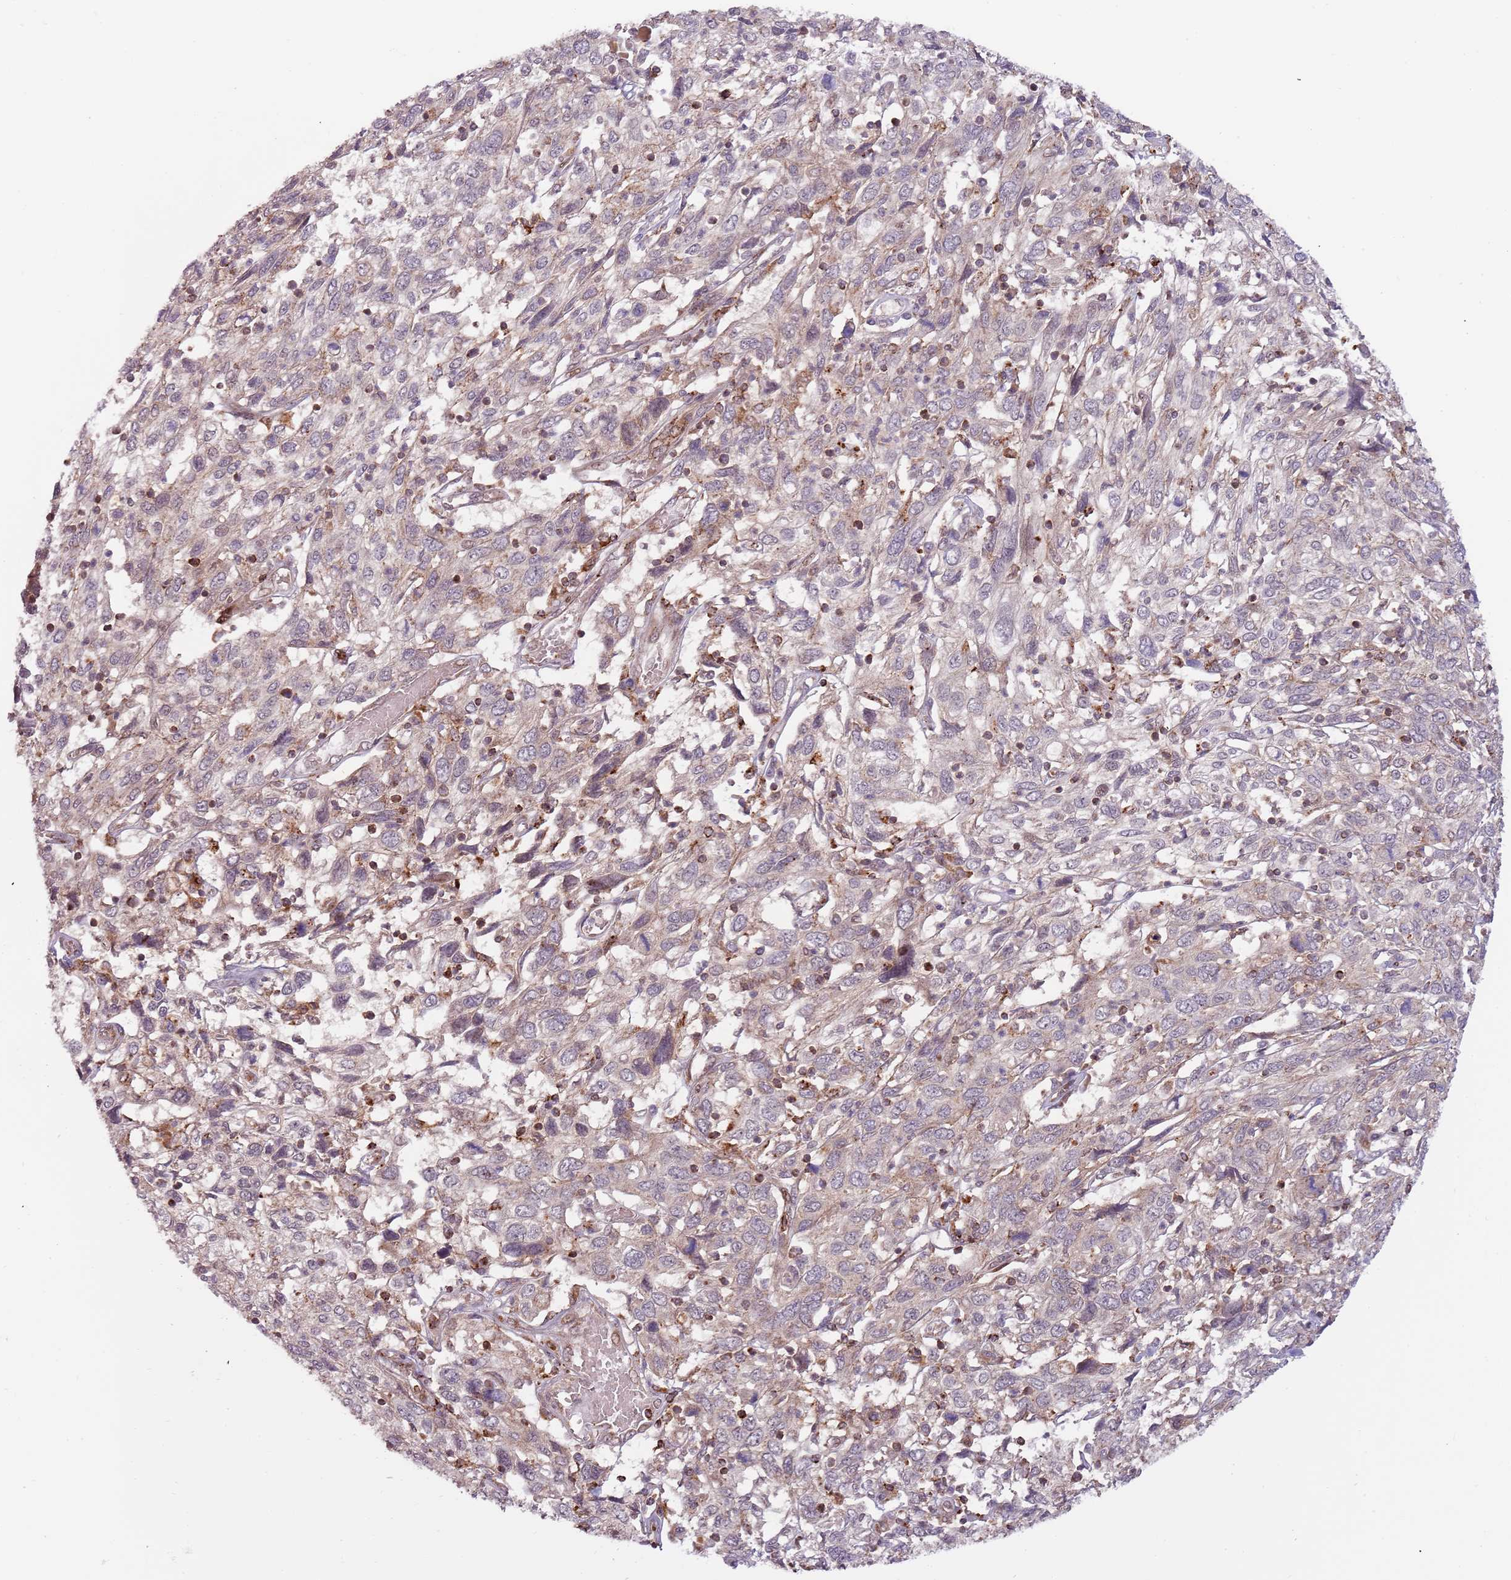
{"staining": {"intensity": "negative", "quantity": "none", "location": "none"}, "tissue": "cervical cancer", "cell_type": "Tumor cells", "image_type": "cancer", "snomed": [{"axis": "morphology", "description": "Squamous cell carcinoma, NOS"}, {"axis": "topography", "description": "Cervix"}], "caption": "DAB immunohistochemical staining of human cervical cancer demonstrates no significant expression in tumor cells.", "gene": "ULK3", "patient": {"sex": "female", "age": 46}}